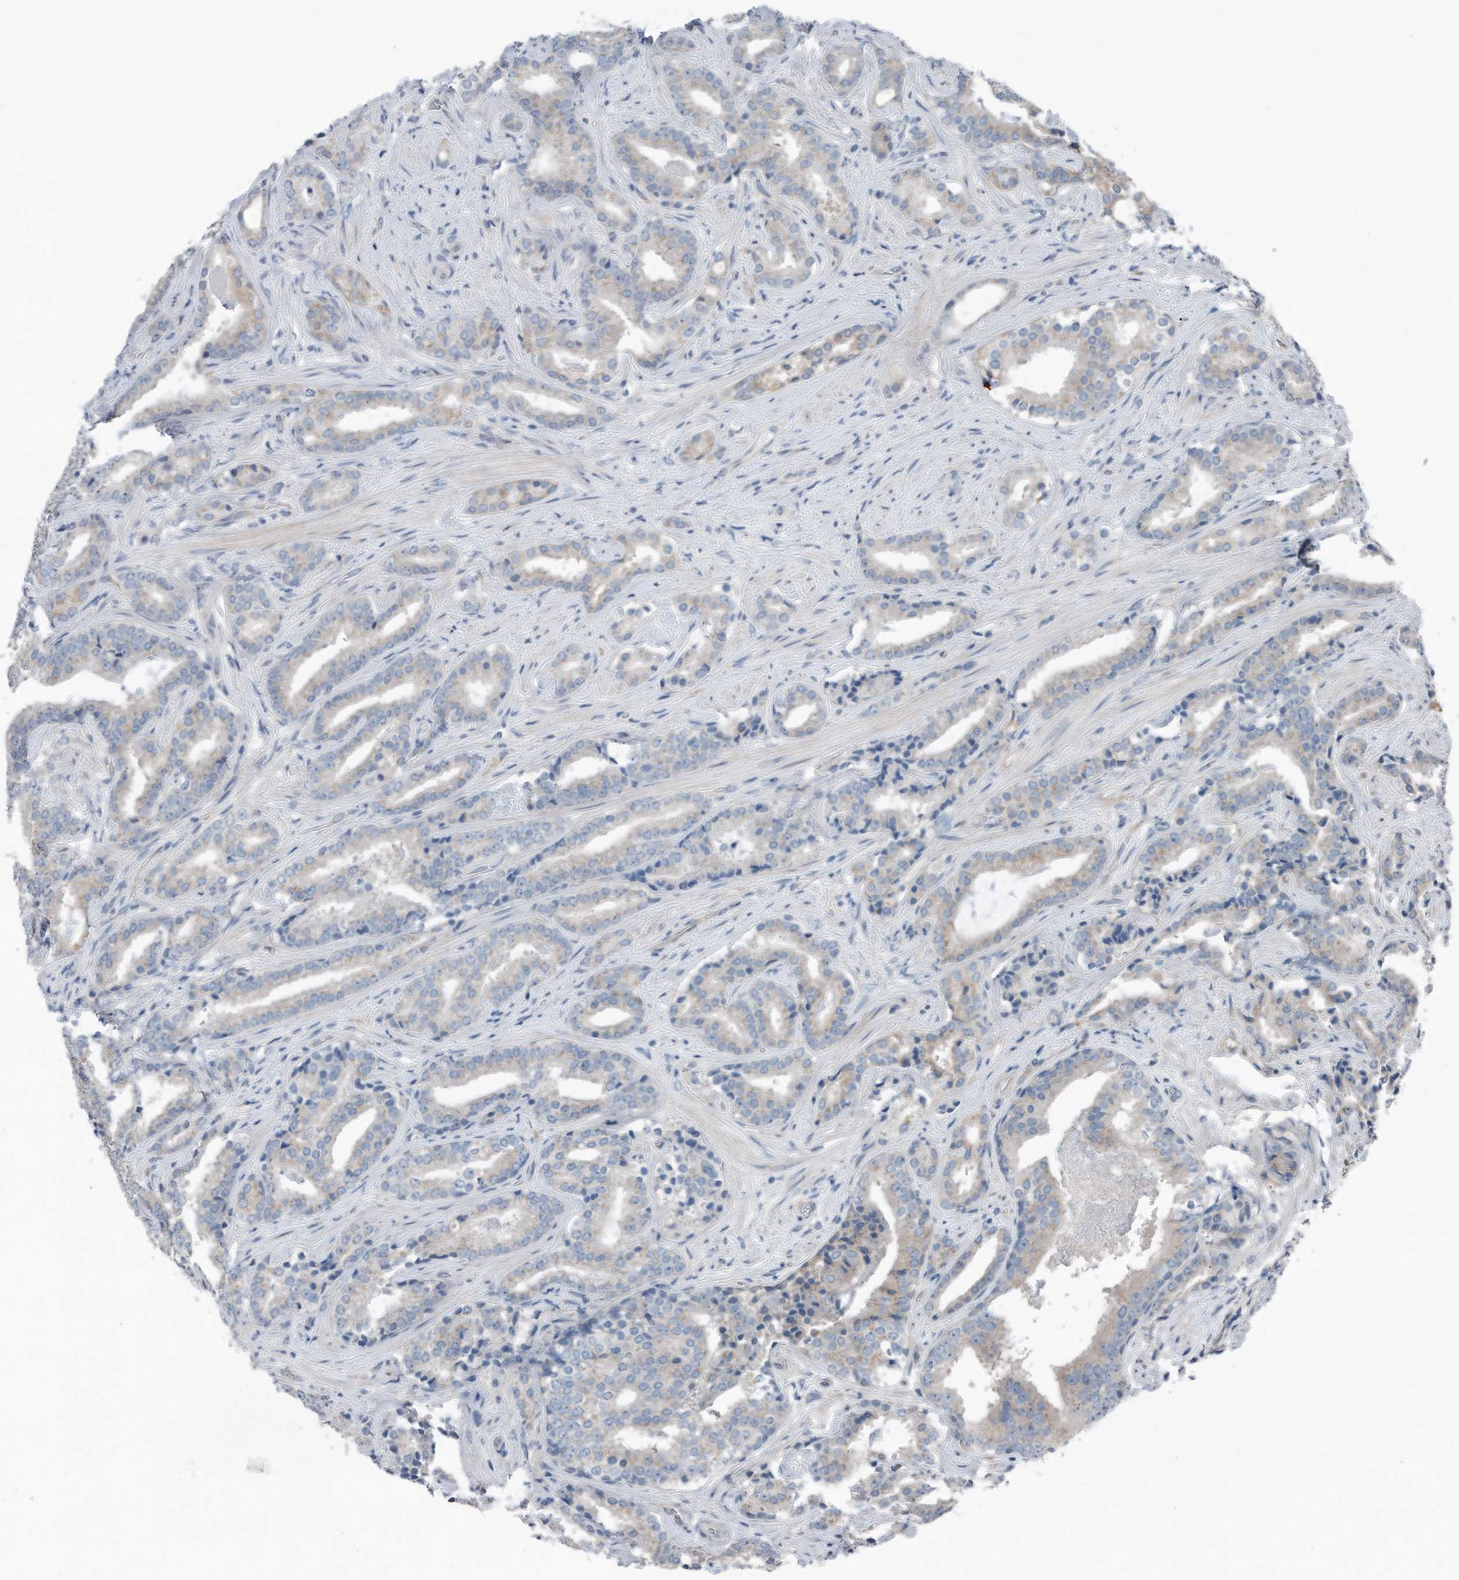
{"staining": {"intensity": "weak", "quantity": "25%-75%", "location": "cytoplasmic/membranous"}, "tissue": "prostate cancer", "cell_type": "Tumor cells", "image_type": "cancer", "snomed": [{"axis": "morphology", "description": "Adenocarcinoma, Low grade"}, {"axis": "topography", "description": "Prostate"}], "caption": "Prostate cancer stained for a protein (brown) demonstrates weak cytoplasmic/membranous positive staining in about 25%-75% of tumor cells.", "gene": "YRDC", "patient": {"sex": "male", "age": 67}}